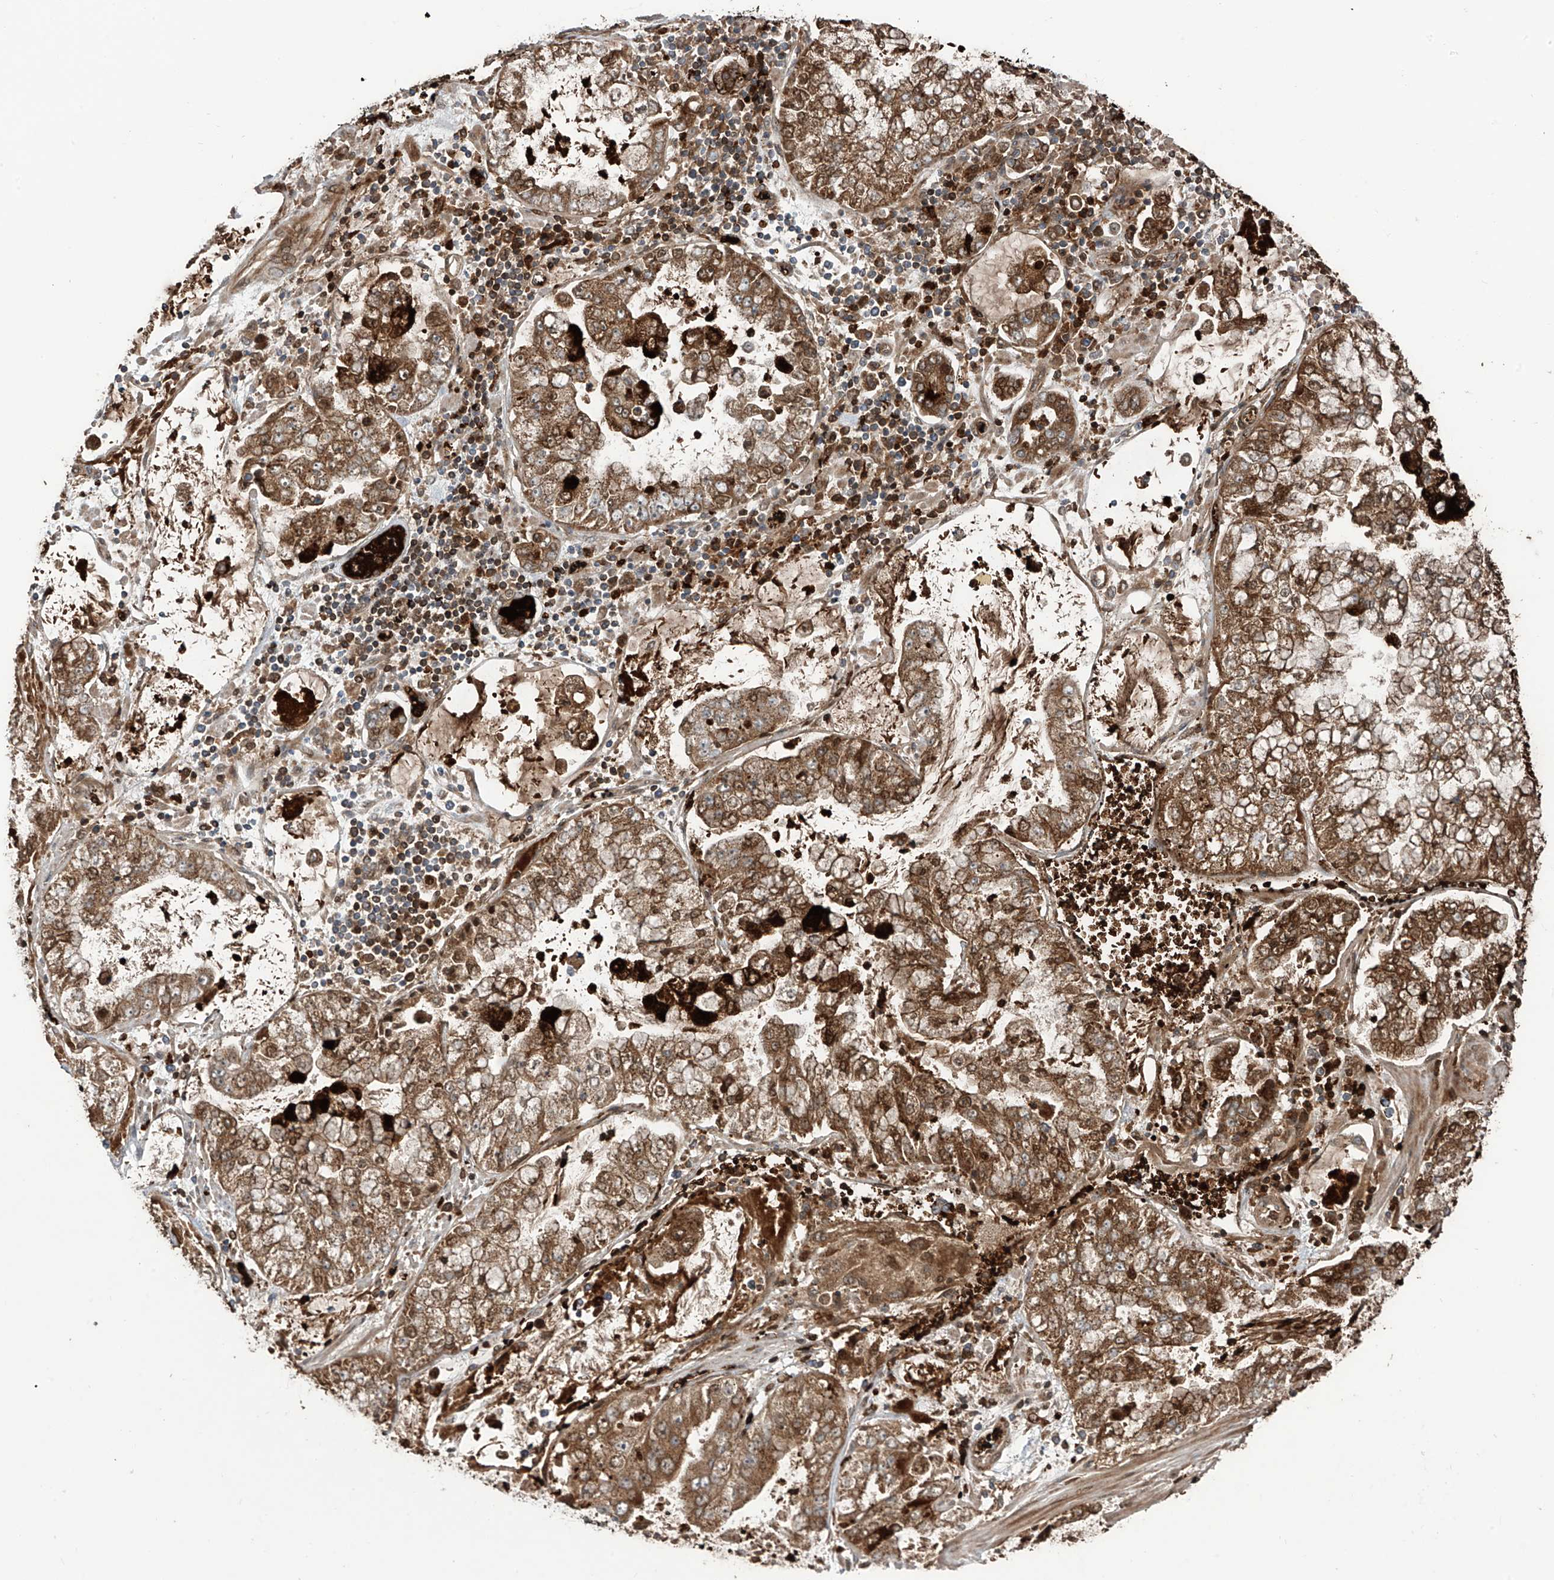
{"staining": {"intensity": "moderate", "quantity": ">75%", "location": "cytoplasmic/membranous,nuclear"}, "tissue": "stomach cancer", "cell_type": "Tumor cells", "image_type": "cancer", "snomed": [{"axis": "morphology", "description": "Adenocarcinoma, NOS"}, {"axis": "topography", "description": "Stomach"}], "caption": "Immunohistochemistry (IHC) photomicrograph of neoplastic tissue: human stomach cancer (adenocarcinoma) stained using immunohistochemistry (IHC) demonstrates medium levels of moderate protein expression localized specifically in the cytoplasmic/membranous and nuclear of tumor cells, appearing as a cytoplasmic/membranous and nuclear brown color.", "gene": "ZDHHC9", "patient": {"sex": "male", "age": 76}}